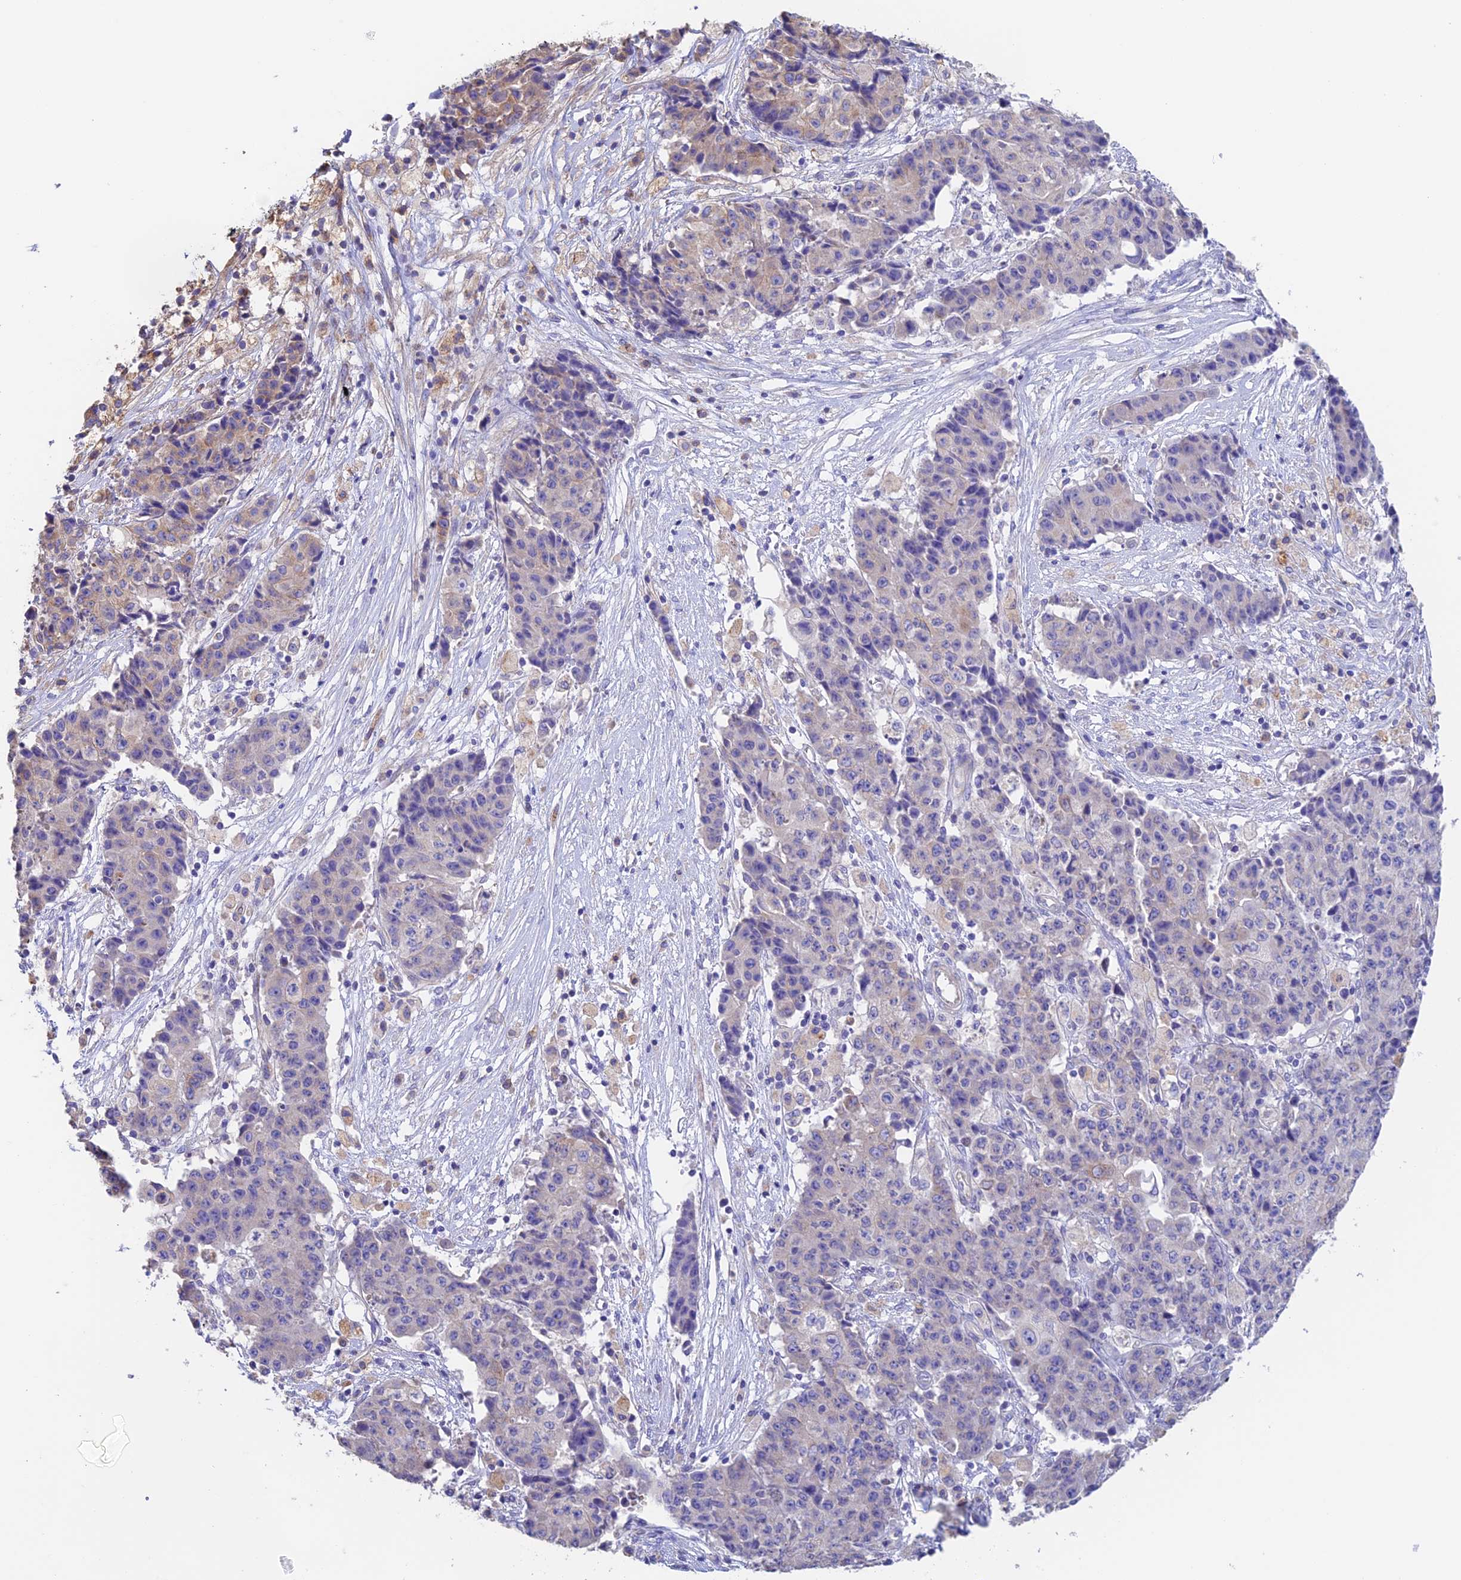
{"staining": {"intensity": "weak", "quantity": "<25%", "location": "cytoplasmic/membranous"}, "tissue": "ovarian cancer", "cell_type": "Tumor cells", "image_type": "cancer", "snomed": [{"axis": "morphology", "description": "Carcinoma, endometroid"}, {"axis": "topography", "description": "Ovary"}], "caption": "Immunohistochemical staining of ovarian endometroid carcinoma exhibits no significant positivity in tumor cells.", "gene": "EMC3", "patient": {"sex": "female", "age": 42}}